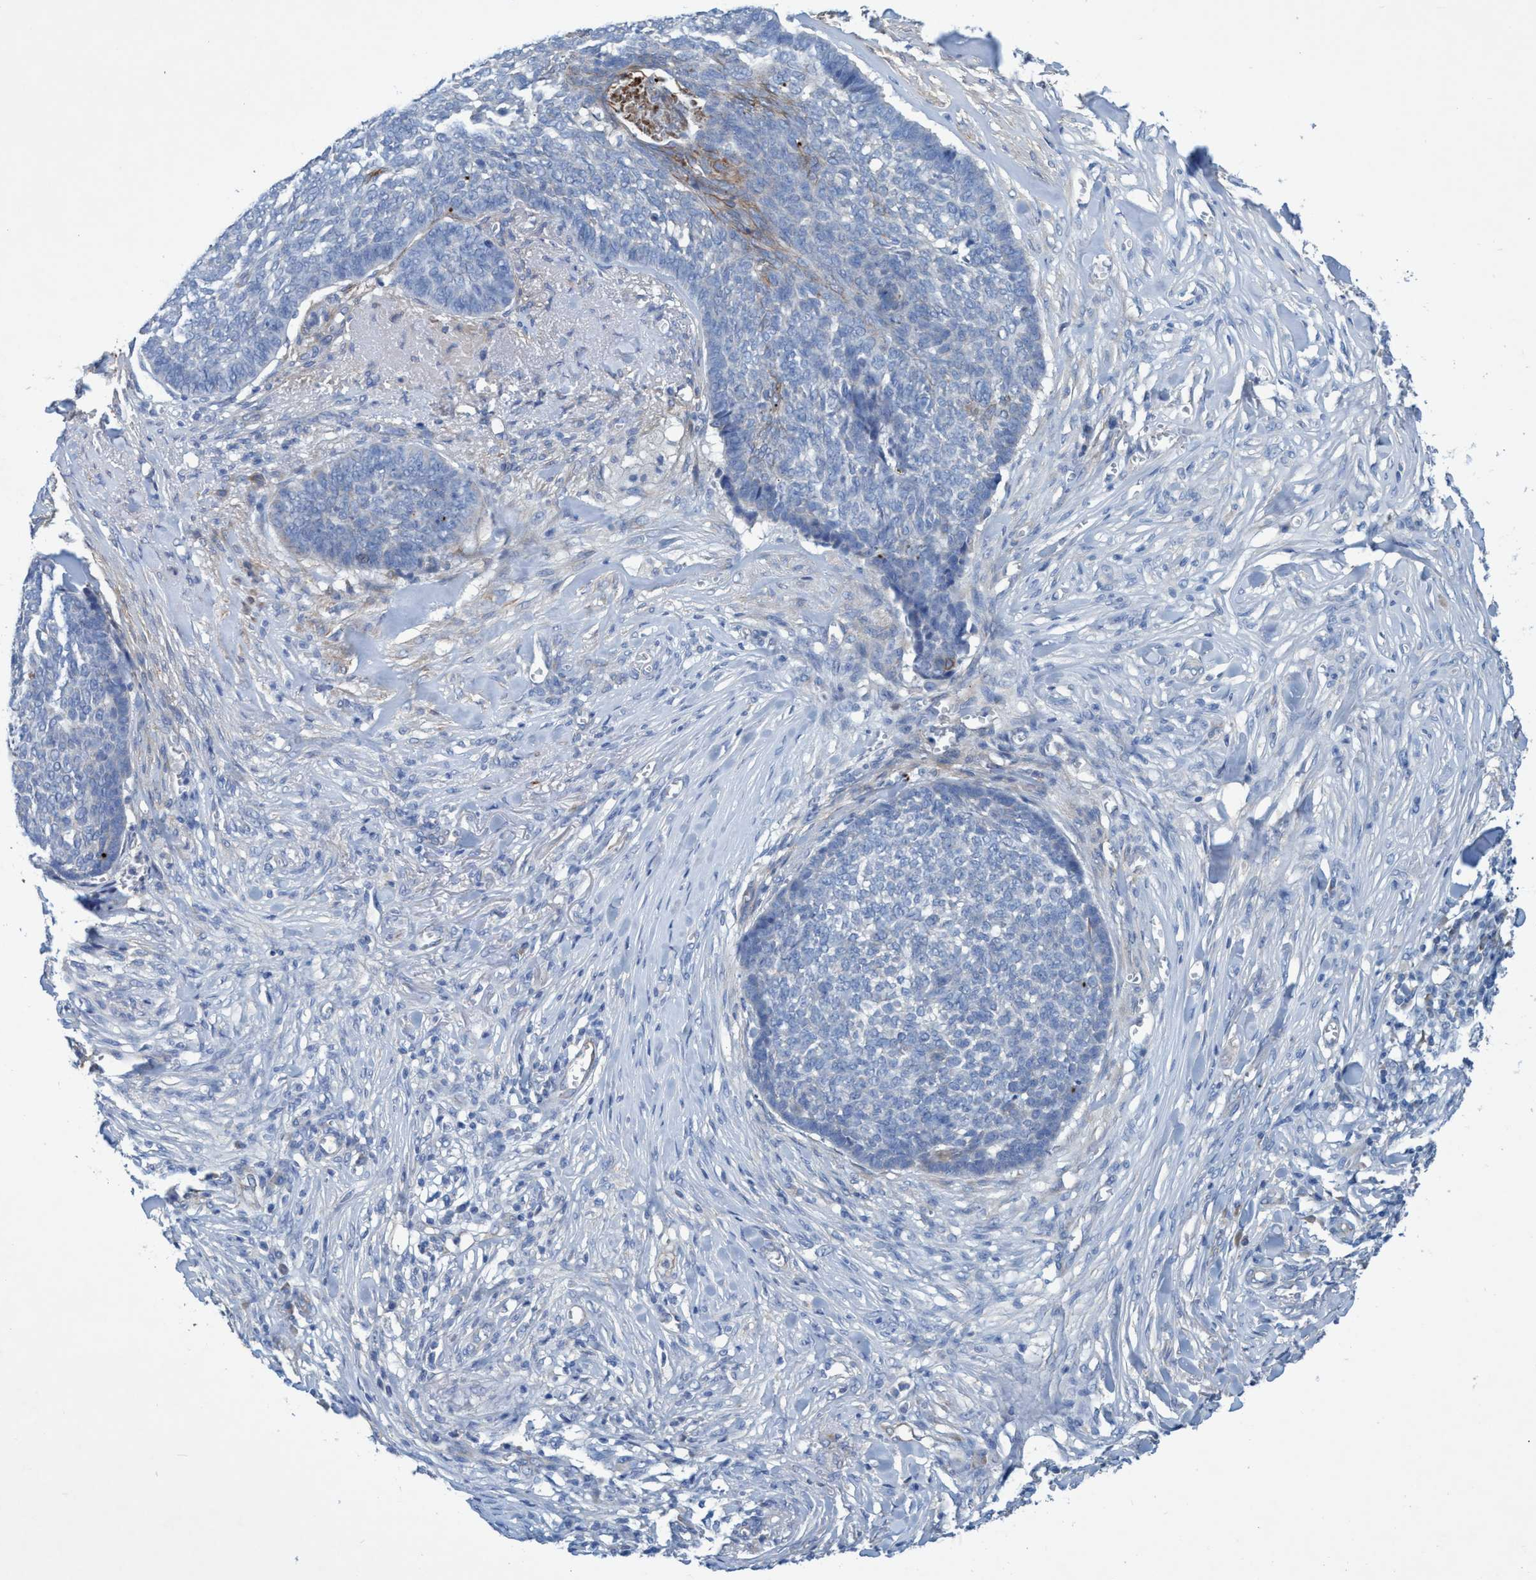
{"staining": {"intensity": "negative", "quantity": "none", "location": "none"}, "tissue": "skin cancer", "cell_type": "Tumor cells", "image_type": "cancer", "snomed": [{"axis": "morphology", "description": "Basal cell carcinoma"}, {"axis": "topography", "description": "Skin"}], "caption": "This is a histopathology image of IHC staining of skin cancer (basal cell carcinoma), which shows no staining in tumor cells. Brightfield microscopy of immunohistochemistry (IHC) stained with DAB (brown) and hematoxylin (blue), captured at high magnification.", "gene": "GULP1", "patient": {"sex": "male", "age": 84}}